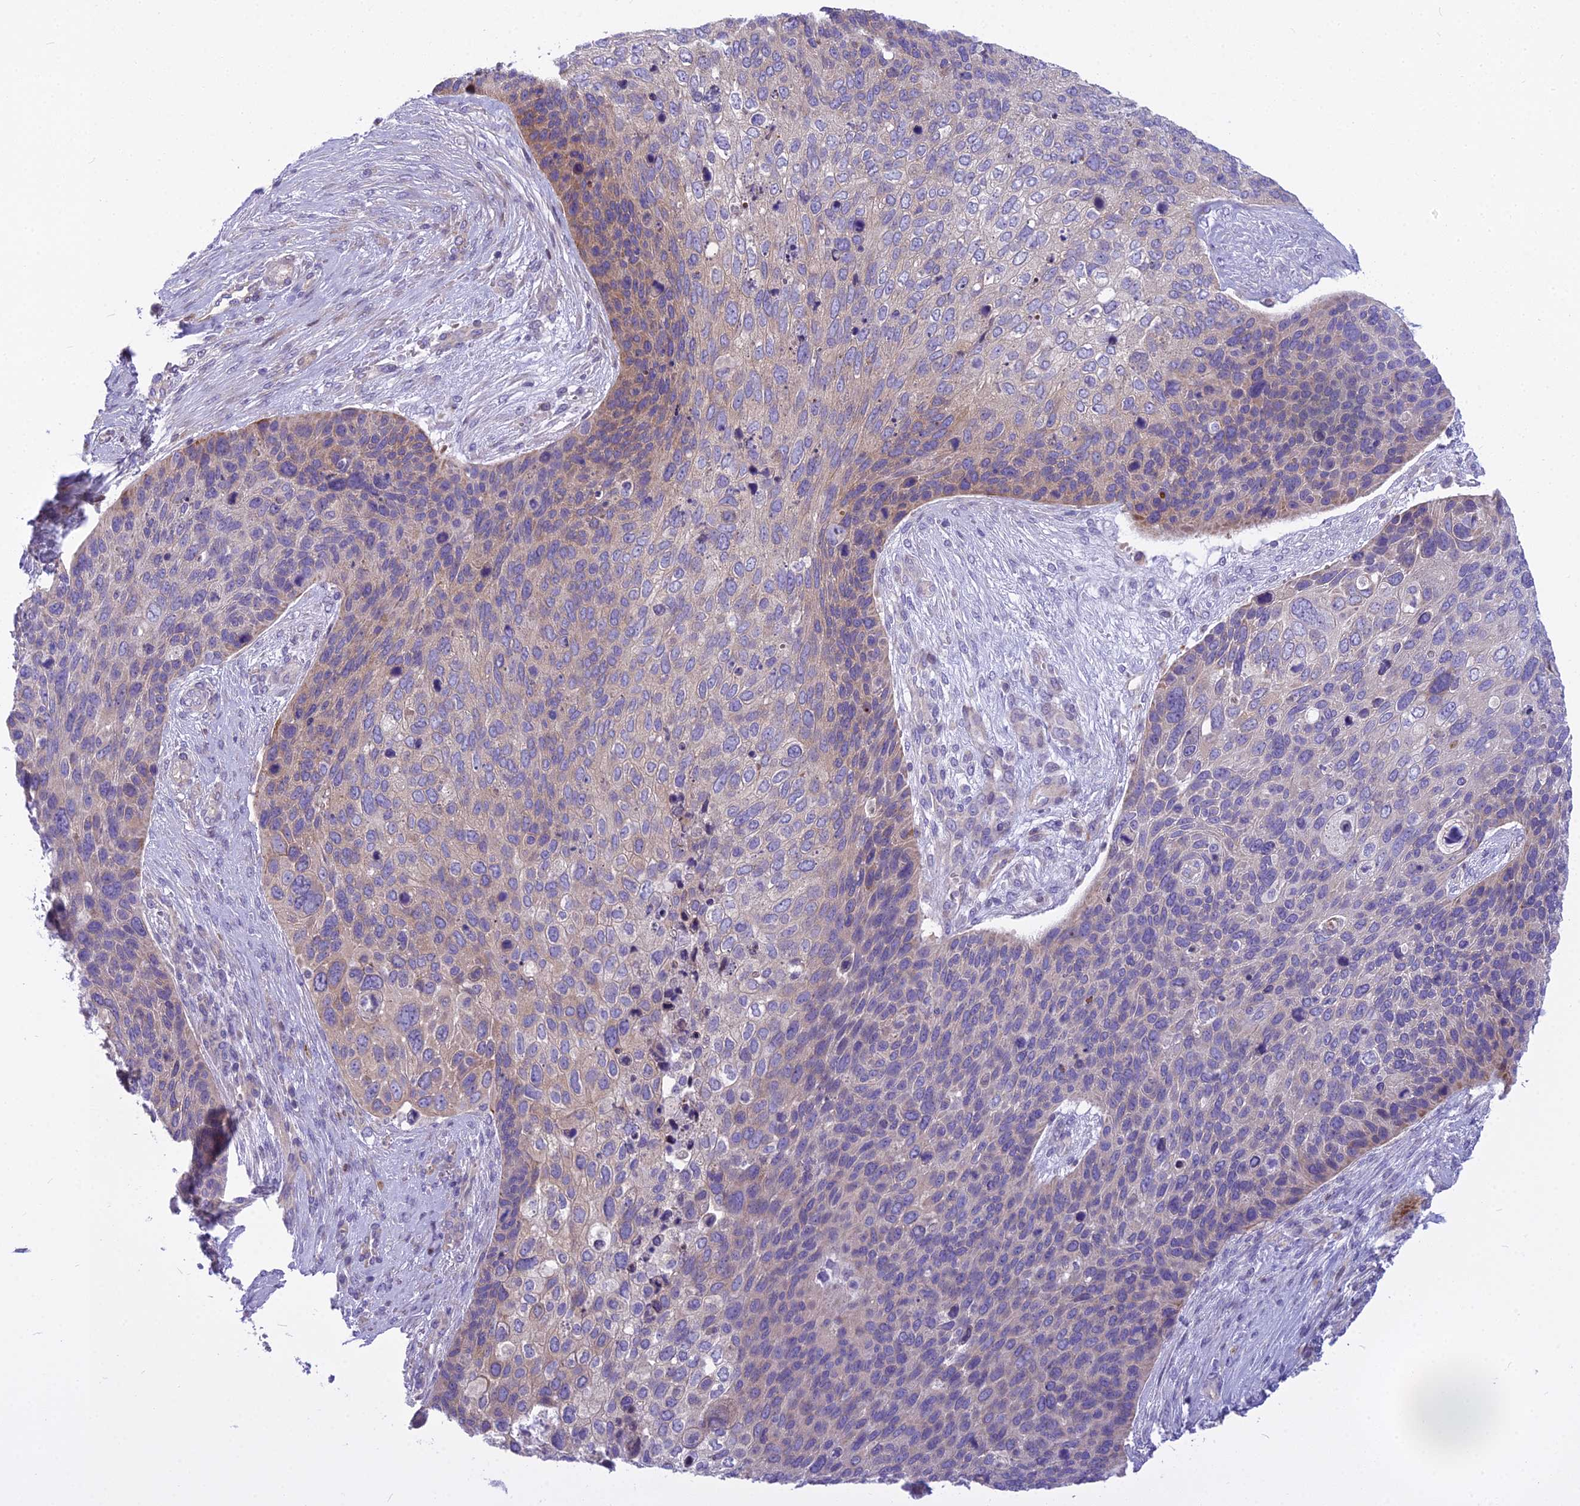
{"staining": {"intensity": "weak", "quantity": "<25%", "location": "cytoplasmic/membranous"}, "tissue": "skin cancer", "cell_type": "Tumor cells", "image_type": "cancer", "snomed": [{"axis": "morphology", "description": "Basal cell carcinoma"}, {"axis": "topography", "description": "Skin"}], "caption": "Tumor cells are negative for protein expression in human skin cancer.", "gene": "PCDHB14", "patient": {"sex": "female", "age": 74}}